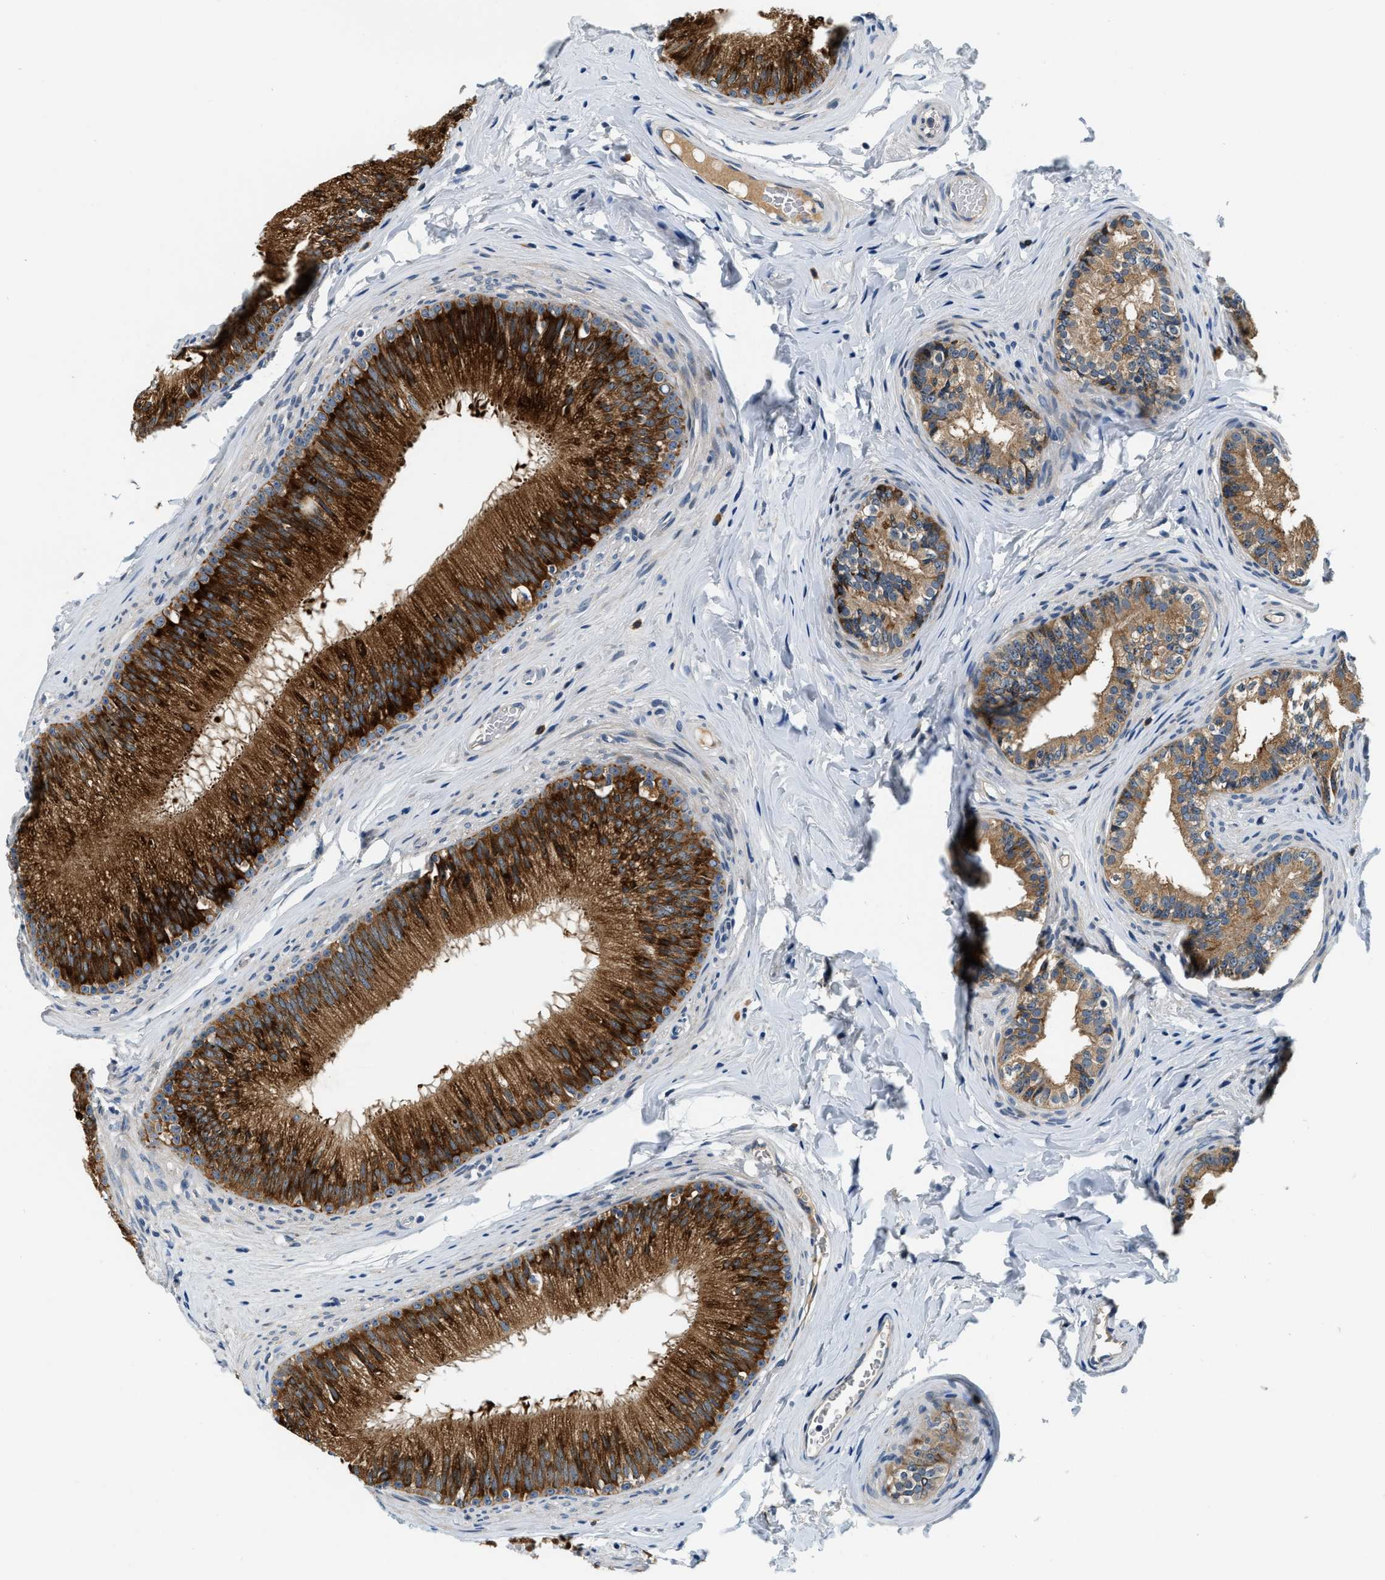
{"staining": {"intensity": "strong", "quantity": ">75%", "location": "cytoplasmic/membranous"}, "tissue": "epididymis", "cell_type": "Glandular cells", "image_type": "normal", "snomed": [{"axis": "morphology", "description": "Normal tissue, NOS"}, {"axis": "topography", "description": "Testis"}, {"axis": "topography", "description": "Epididymis"}], "caption": "Epididymis was stained to show a protein in brown. There is high levels of strong cytoplasmic/membranous expression in about >75% of glandular cells. (Stains: DAB (3,3'-diaminobenzidine) in brown, nuclei in blue, Microscopy: brightfield microscopy at high magnification).", "gene": "YAE1", "patient": {"sex": "male", "age": 36}}